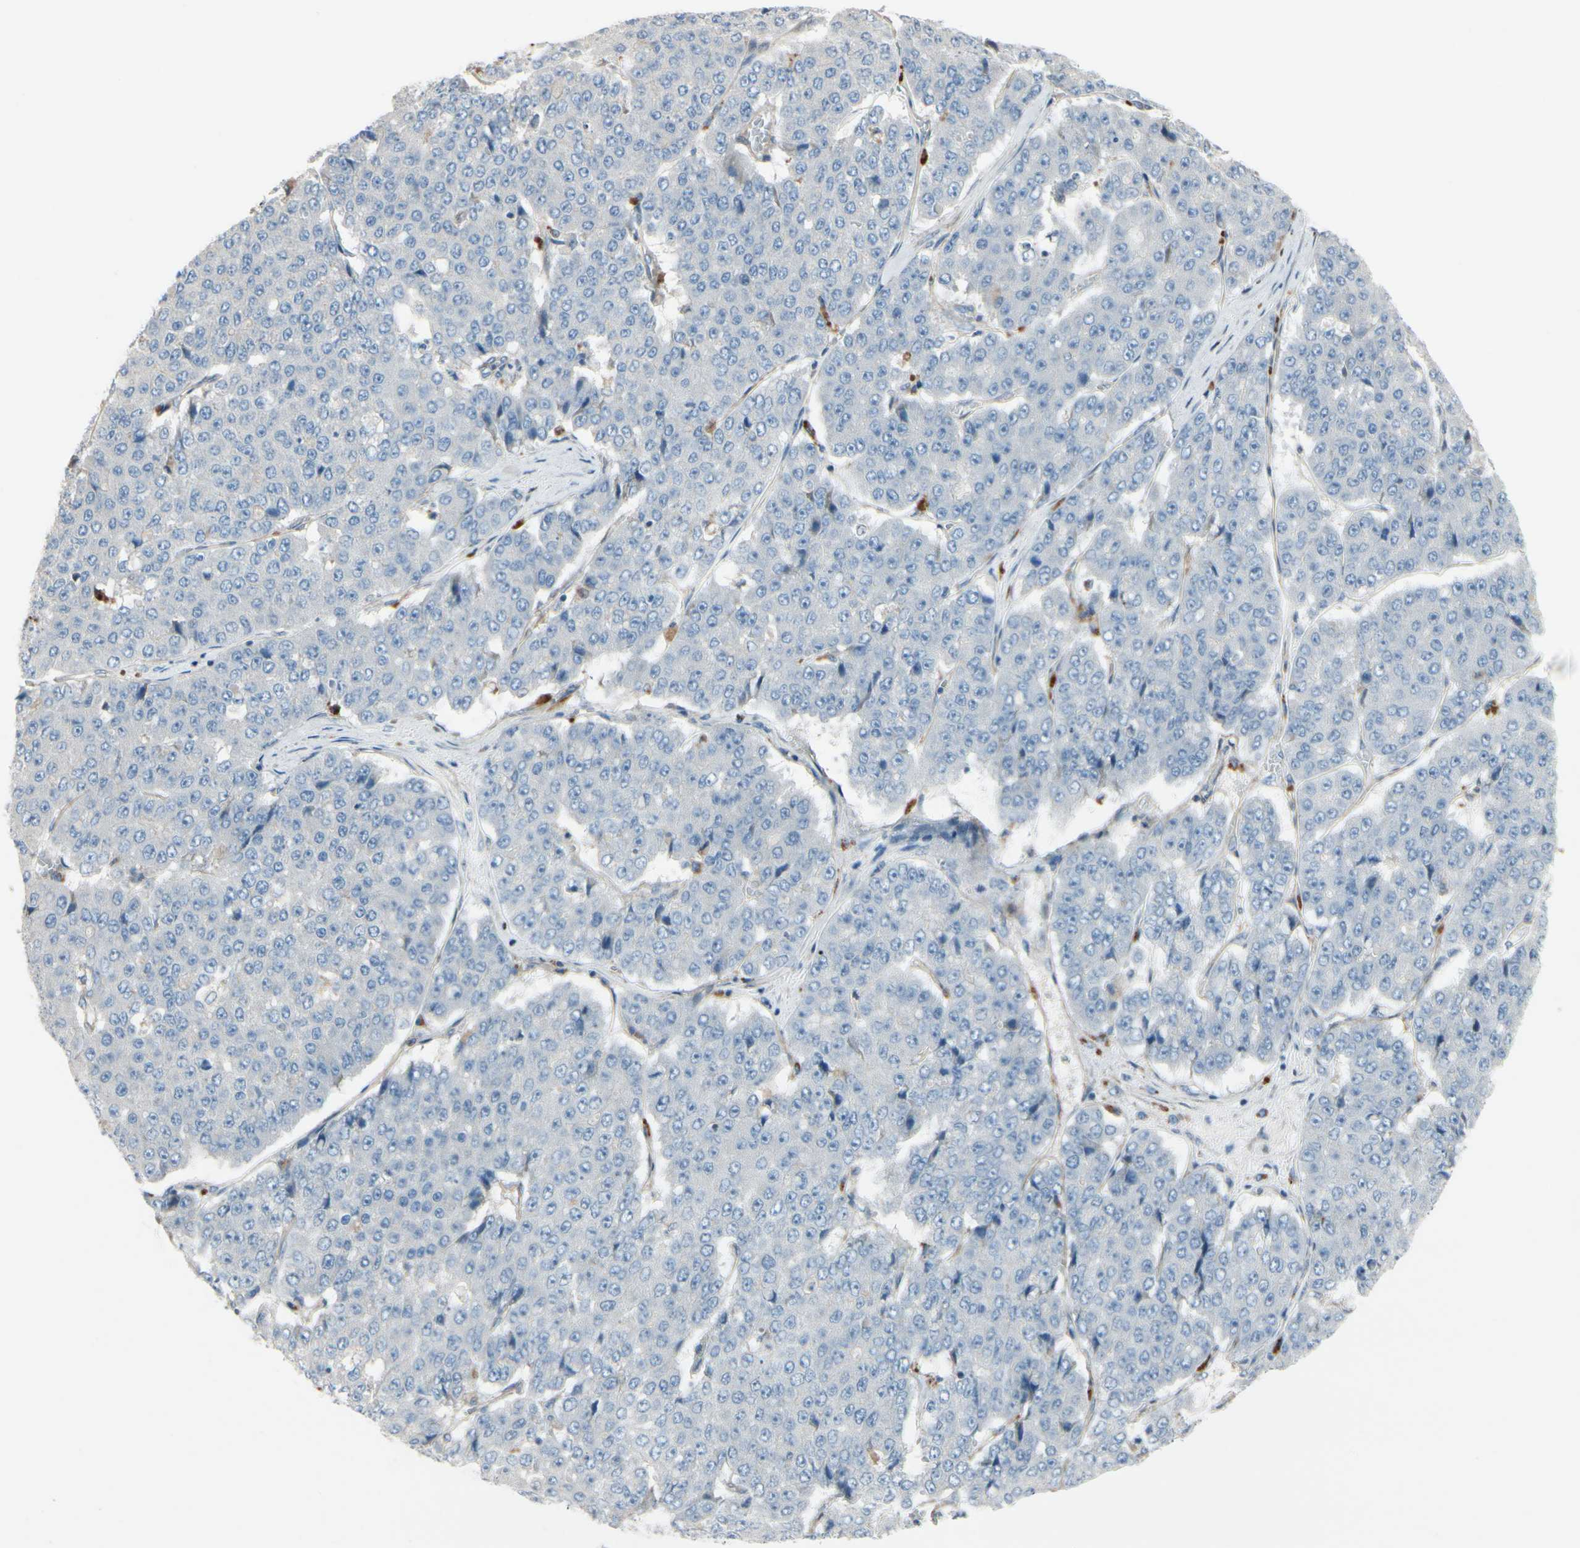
{"staining": {"intensity": "negative", "quantity": "none", "location": "none"}, "tissue": "pancreatic cancer", "cell_type": "Tumor cells", "image_type": "cancer", "snomed": [{"axis": "morphology", "description": "Adenocarcinoma, NOS"}, {"axis": "topography", "description": "Pancreas"}], "caption": "Pancreatic adenocarcinoma stained for a protein using IHC shows no positivity tumor cells.", "gene": "TPM1", "patient": {"sex": "male", "age": 50}}